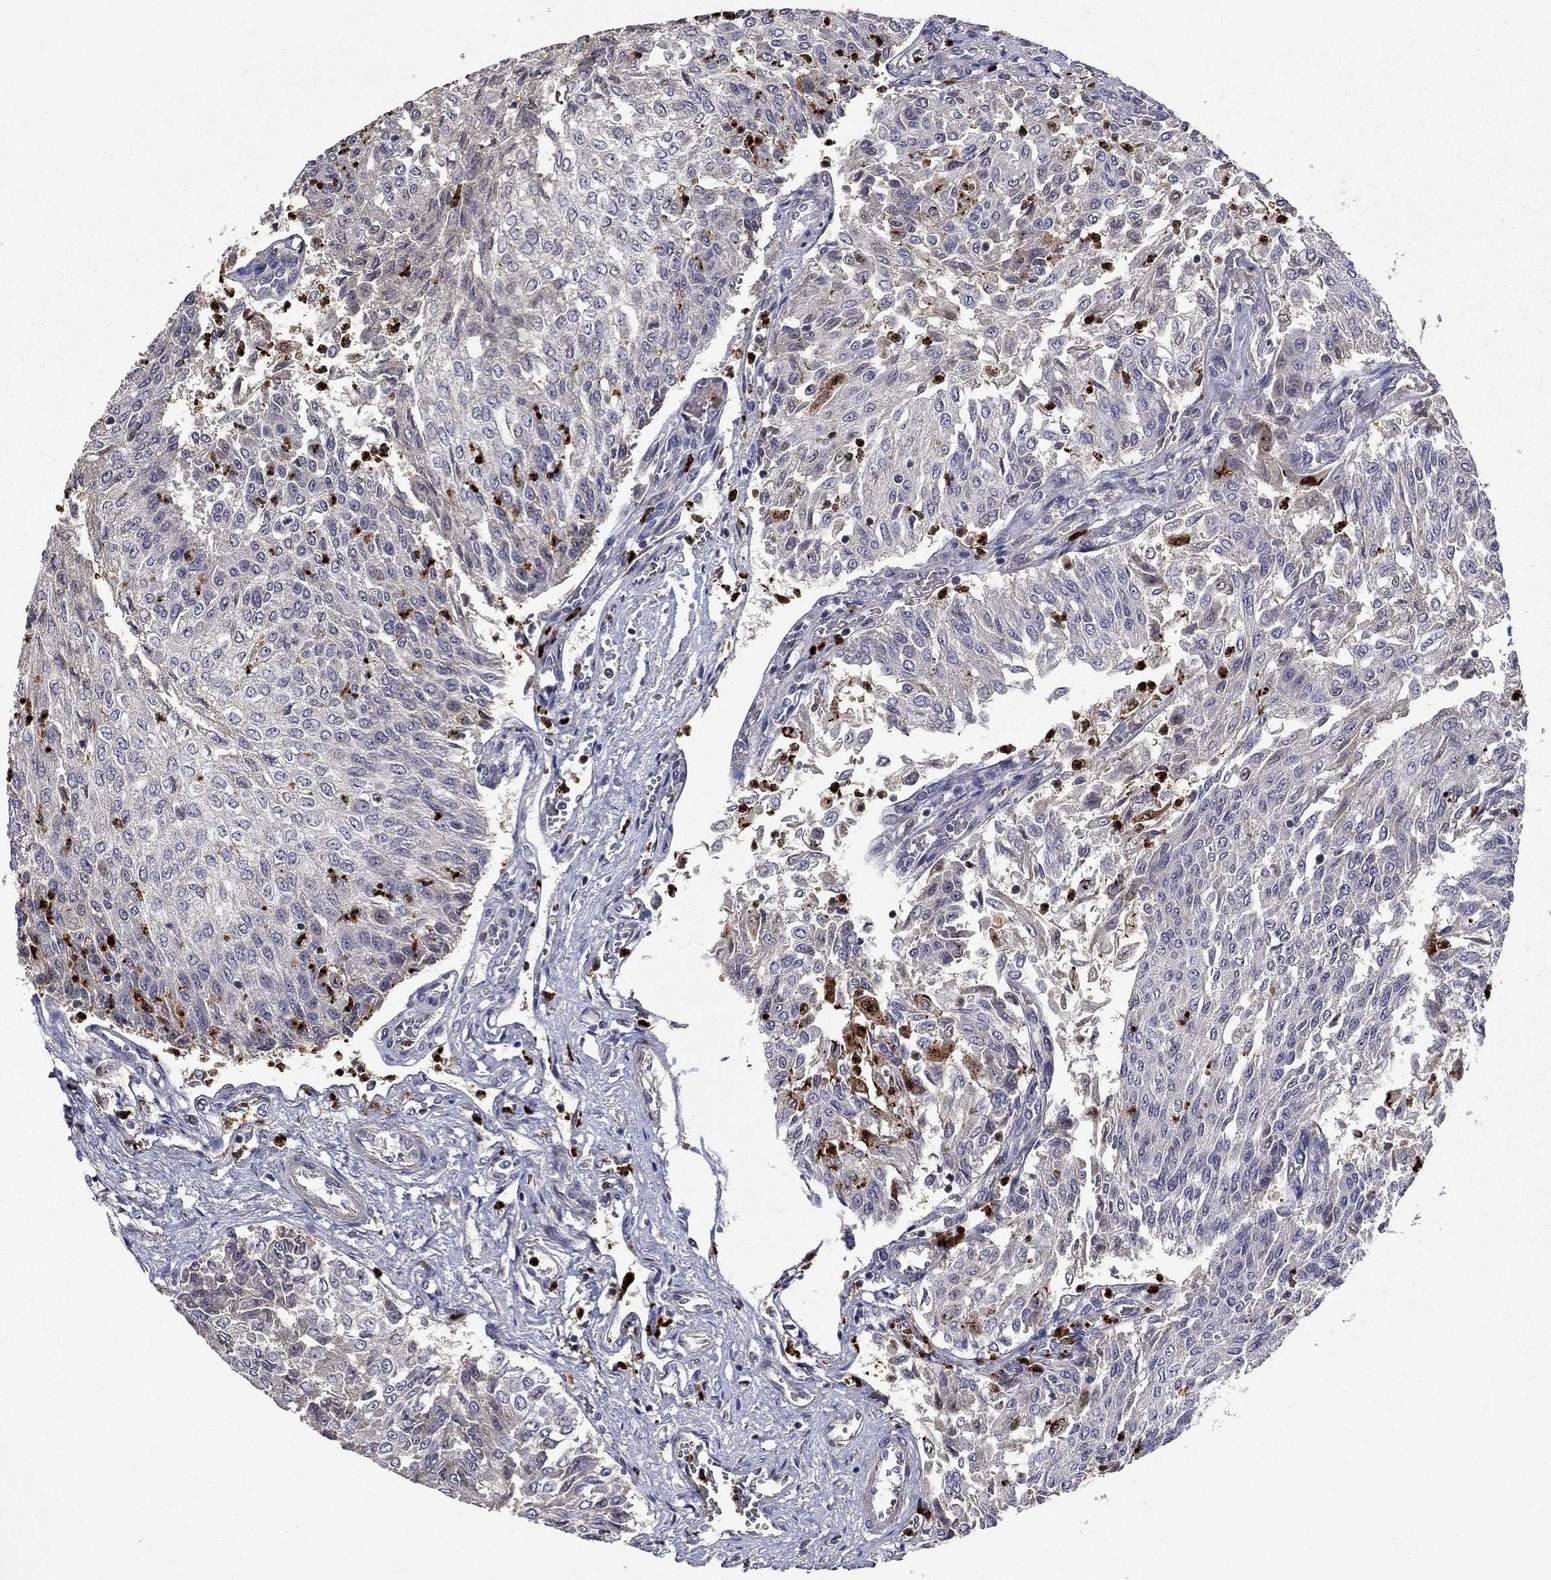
{"staining": {"intensity": "negative", "quantity": "none", "location": "none"}, "tissue": "urothelial cancer", "cell_type": "Tumor cells", "image_type": "cancer", "snomed": [{"axis": "morphology", "description": "Urothelial carcinoma, Low grade"}, {"axis": "topography", "description": "Urinary bladder"}], "caption": "Immunohistochemistry (IHC) micrograph of neoplastic tissue: human low-grade urothelial carcinoma stained with DAB reveals no significant protein positivity in tumor cells. (Stains: DAB (3,3'-diaminobenzidine) immunohistochemistry with hematoxylin counter stain, Microscopy: brightfield microscopy at high magnification).", "gene": "SATB1", "patient": {"sex": "male", "age": 78}}